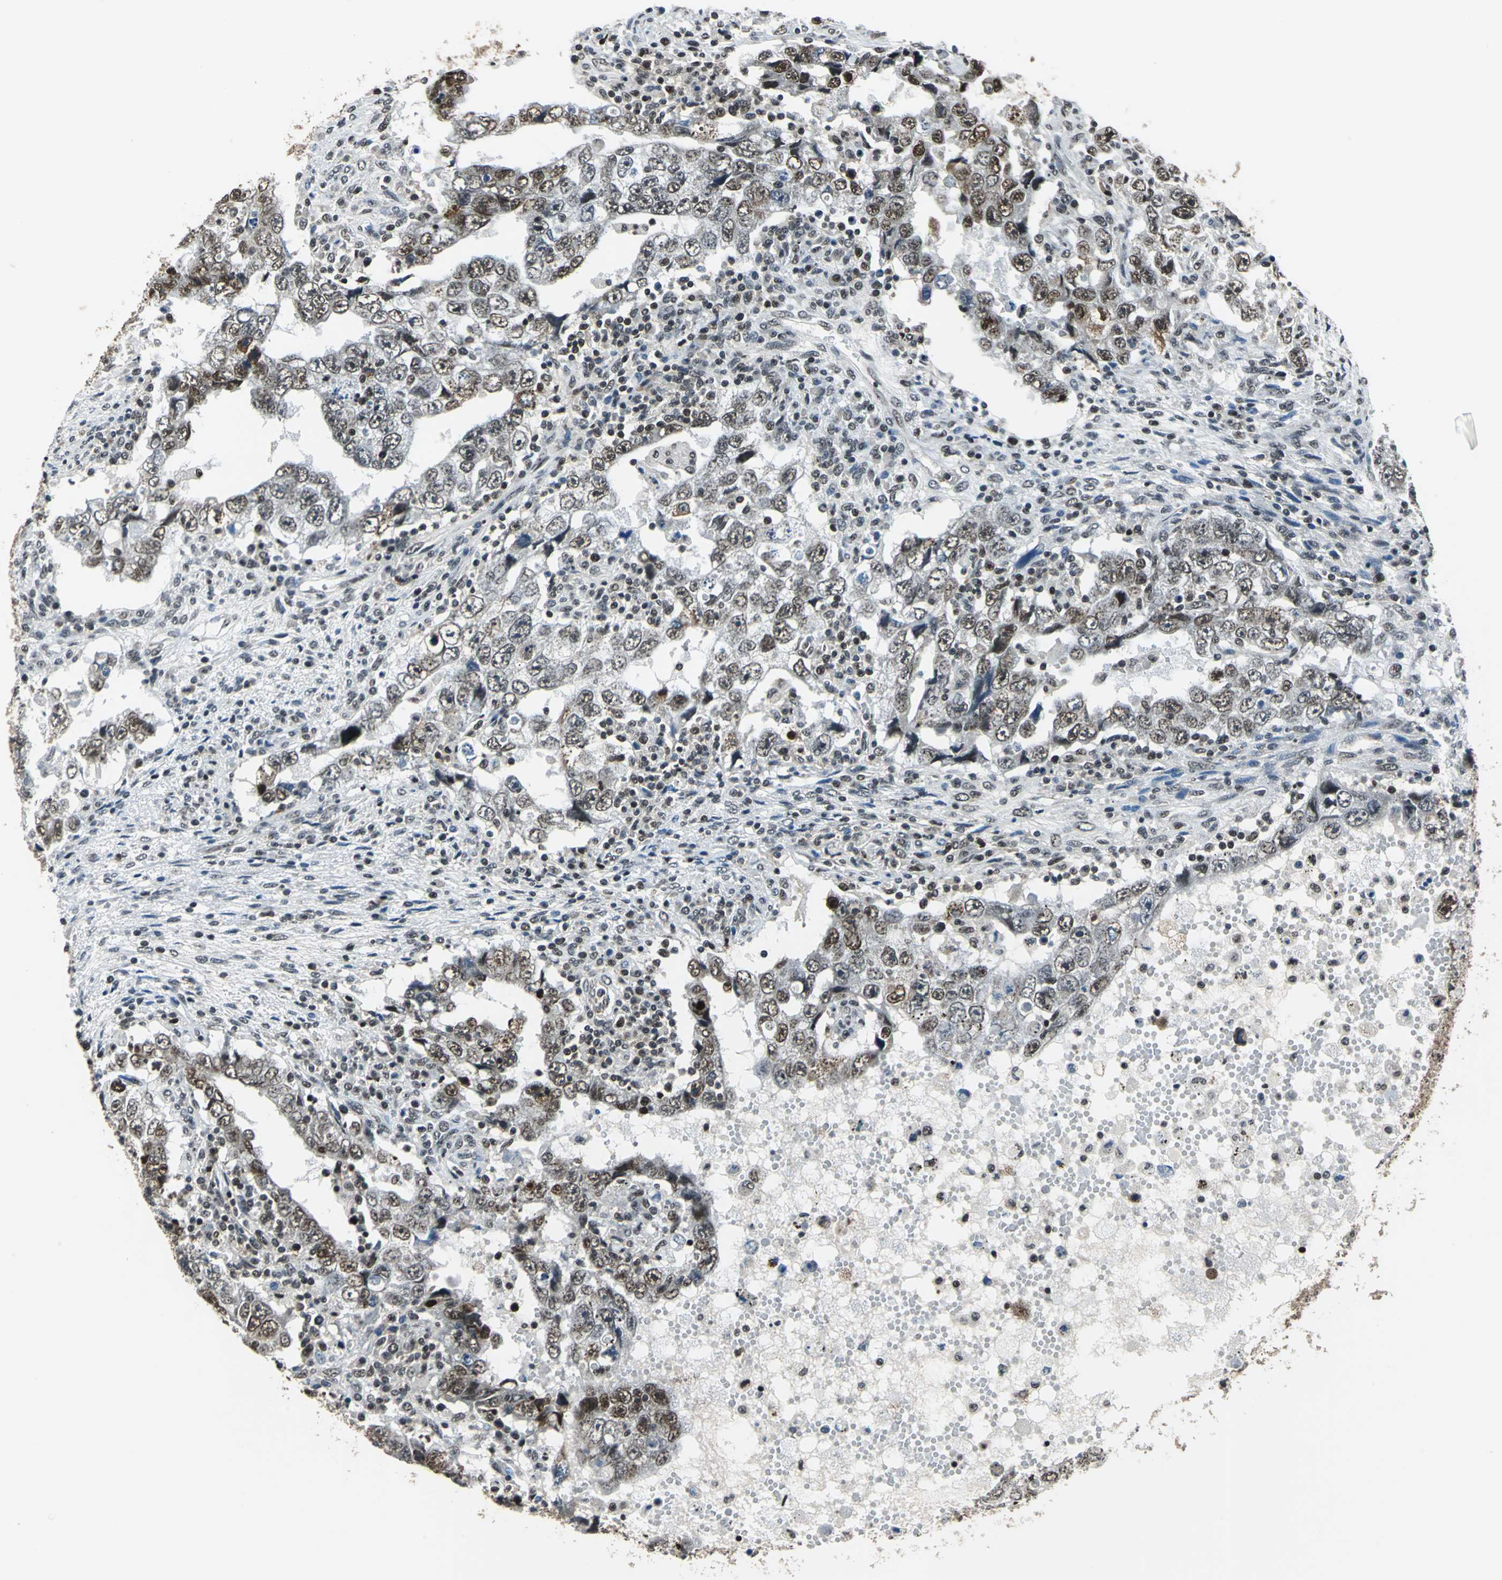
{"staining": {"intensity": "weak", "quantity": "25%-75%", "location": "nuclear"}, "tissue": "testis cancer", "cell_type": "Tumor cells", "image_type": "cancer", "snomed": [{"axis": "morphology", "description": "Carcinoma, Embryonal, NOS"}, {"axis": "topography", "description": "Testis"}], "caption": "Testis cancer was stained to show a protein in brown. There is low levels of weak nuclear positivity in approximately 25%-75% of tumor cells.", "gene": "BCLAF1", "patient": {"sex": "male", "age": 26}}